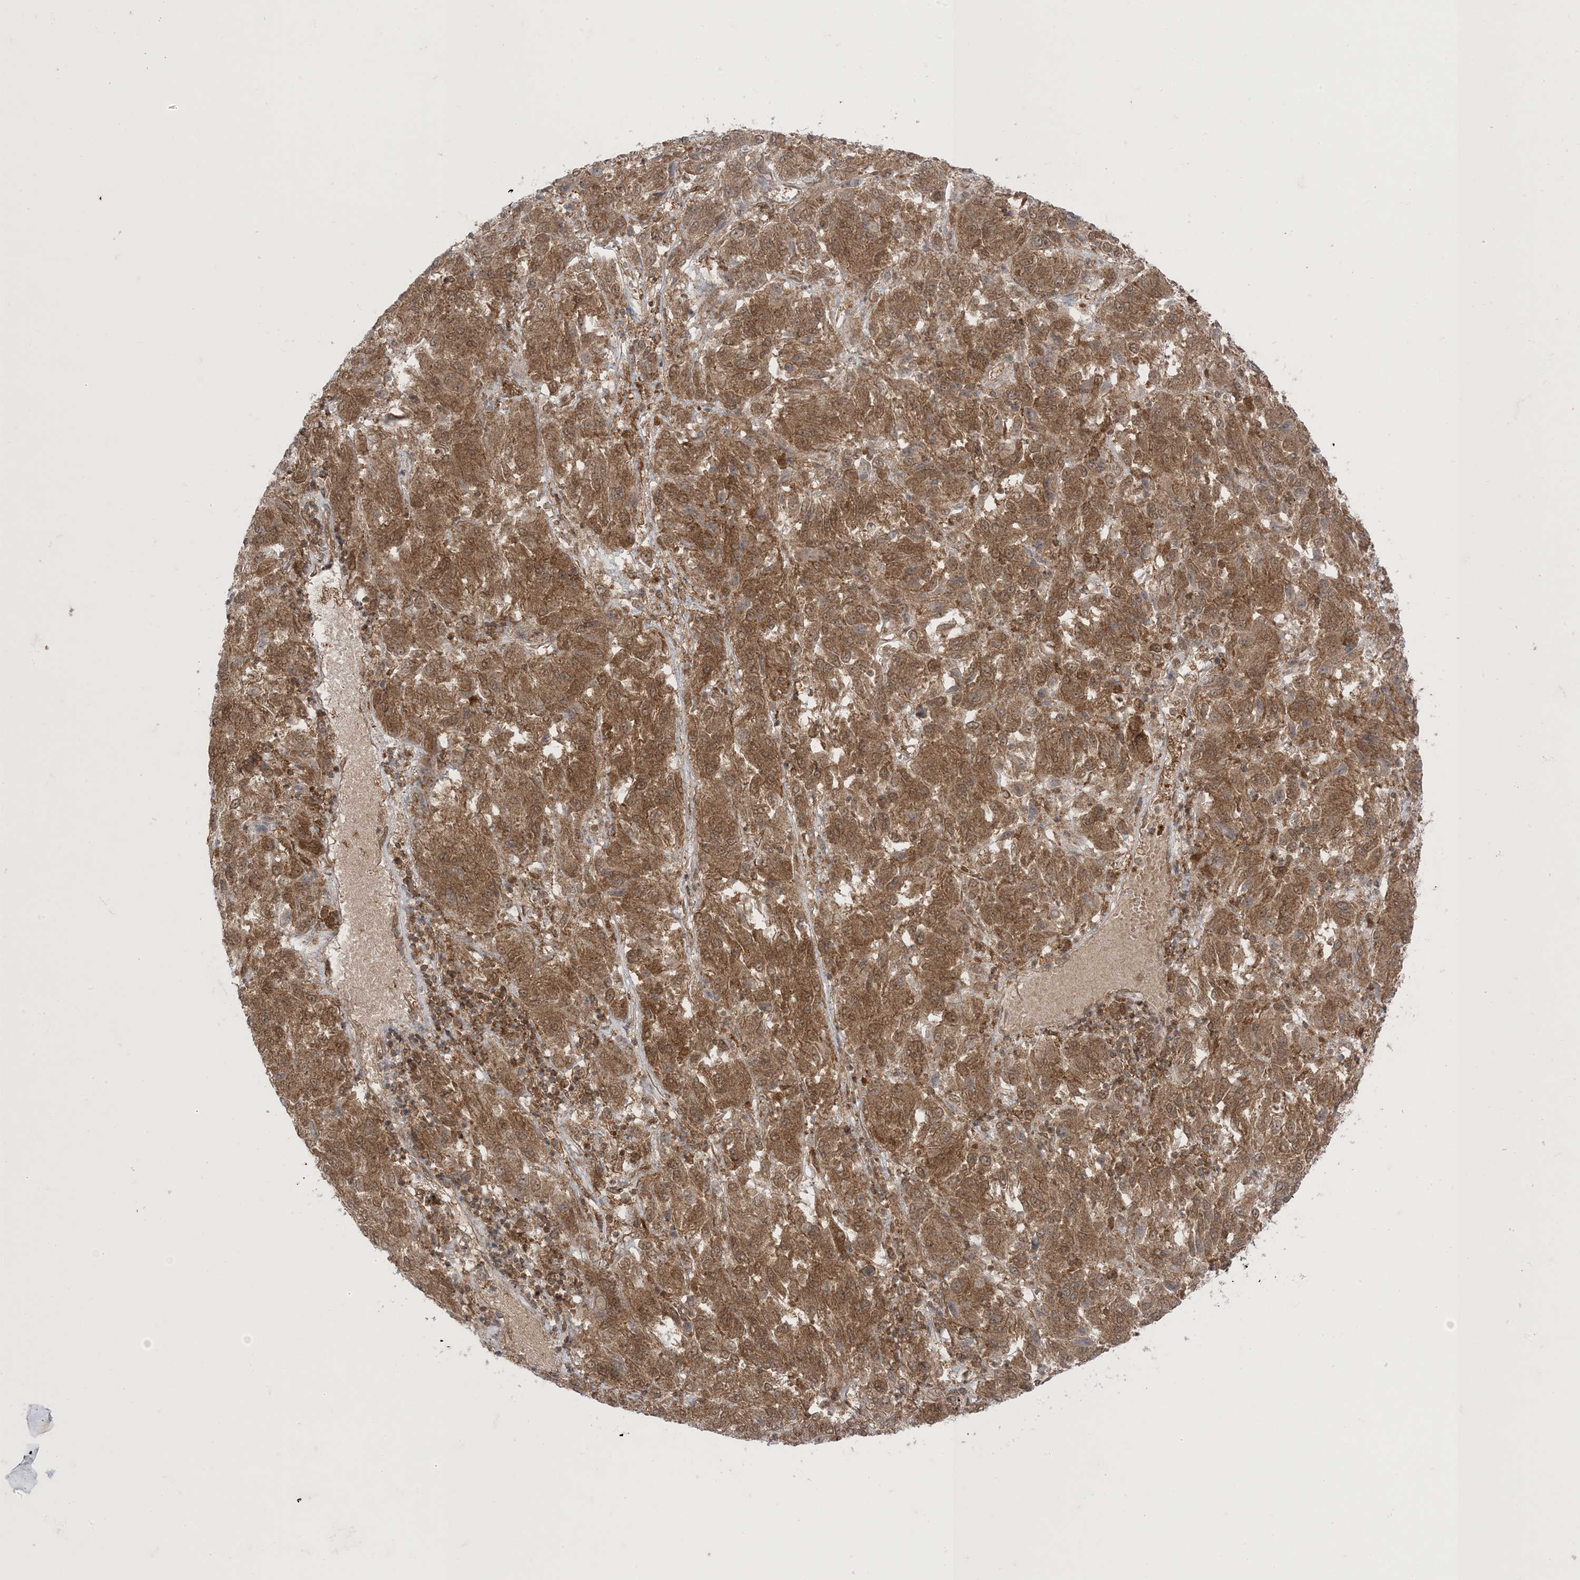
{"staining": {"intensity": "moderate", "quantity": ">75%", "location": "cytoplasmic/membranous"}, "tissue": "melanoma", "cell_type": "Tumor cells", "image_type": "cancer", "snomed": [{"axis": "morphology", "description": "Malignant melanoma, Metastatic site"}, {"axis": "topography", "description": "Lung"}], "caption": "Human malignant melanoma (metastatic site) stained with a protein marker displays moderate staining in tumor cells.", "gene": "PTPA", "patient": {"sex": "male", "age": 64}}